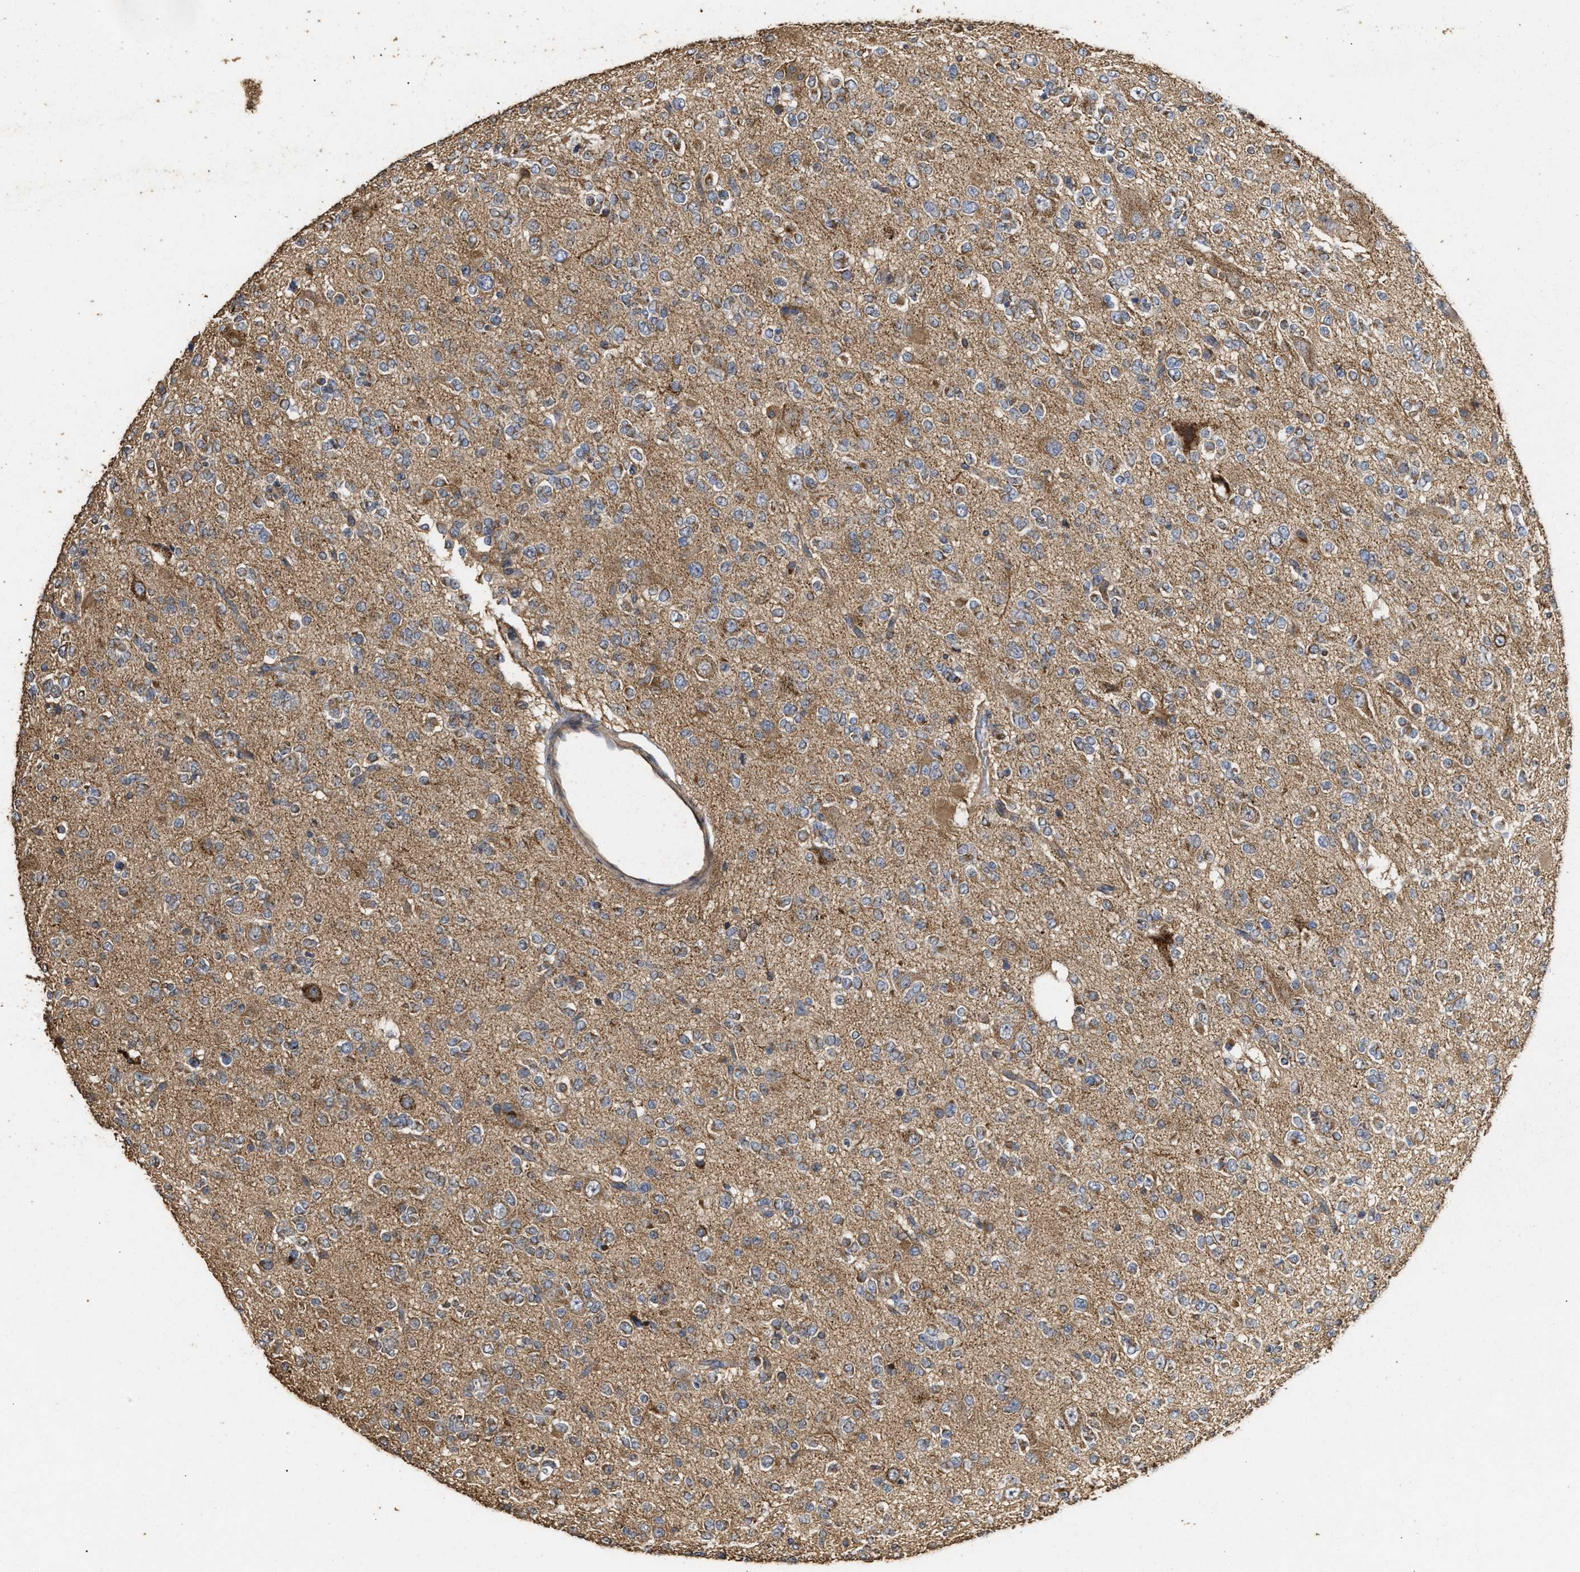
{"staining": {"intensity": "moderate", "quantity": "25%-75%", "location": "cytoplasmic/membranous"}, "tissue": "glioma", "cell_type": "Tumor cells", "image_type": "cancer", "snomed": [{"axis": "morphology", "description": "Glioma, malignant, Low grade"}, {"axis": "topography", "description": "Brain"}], "caption": "The photomicrograph exhibits immunohistochemical staining of glioma. There is moderate cytoplasmic/membranous positivity is seen in about 25%-75% of tumor cells.", "gene": "NAV1", "patient": {"sex": "male", "age": 38}}